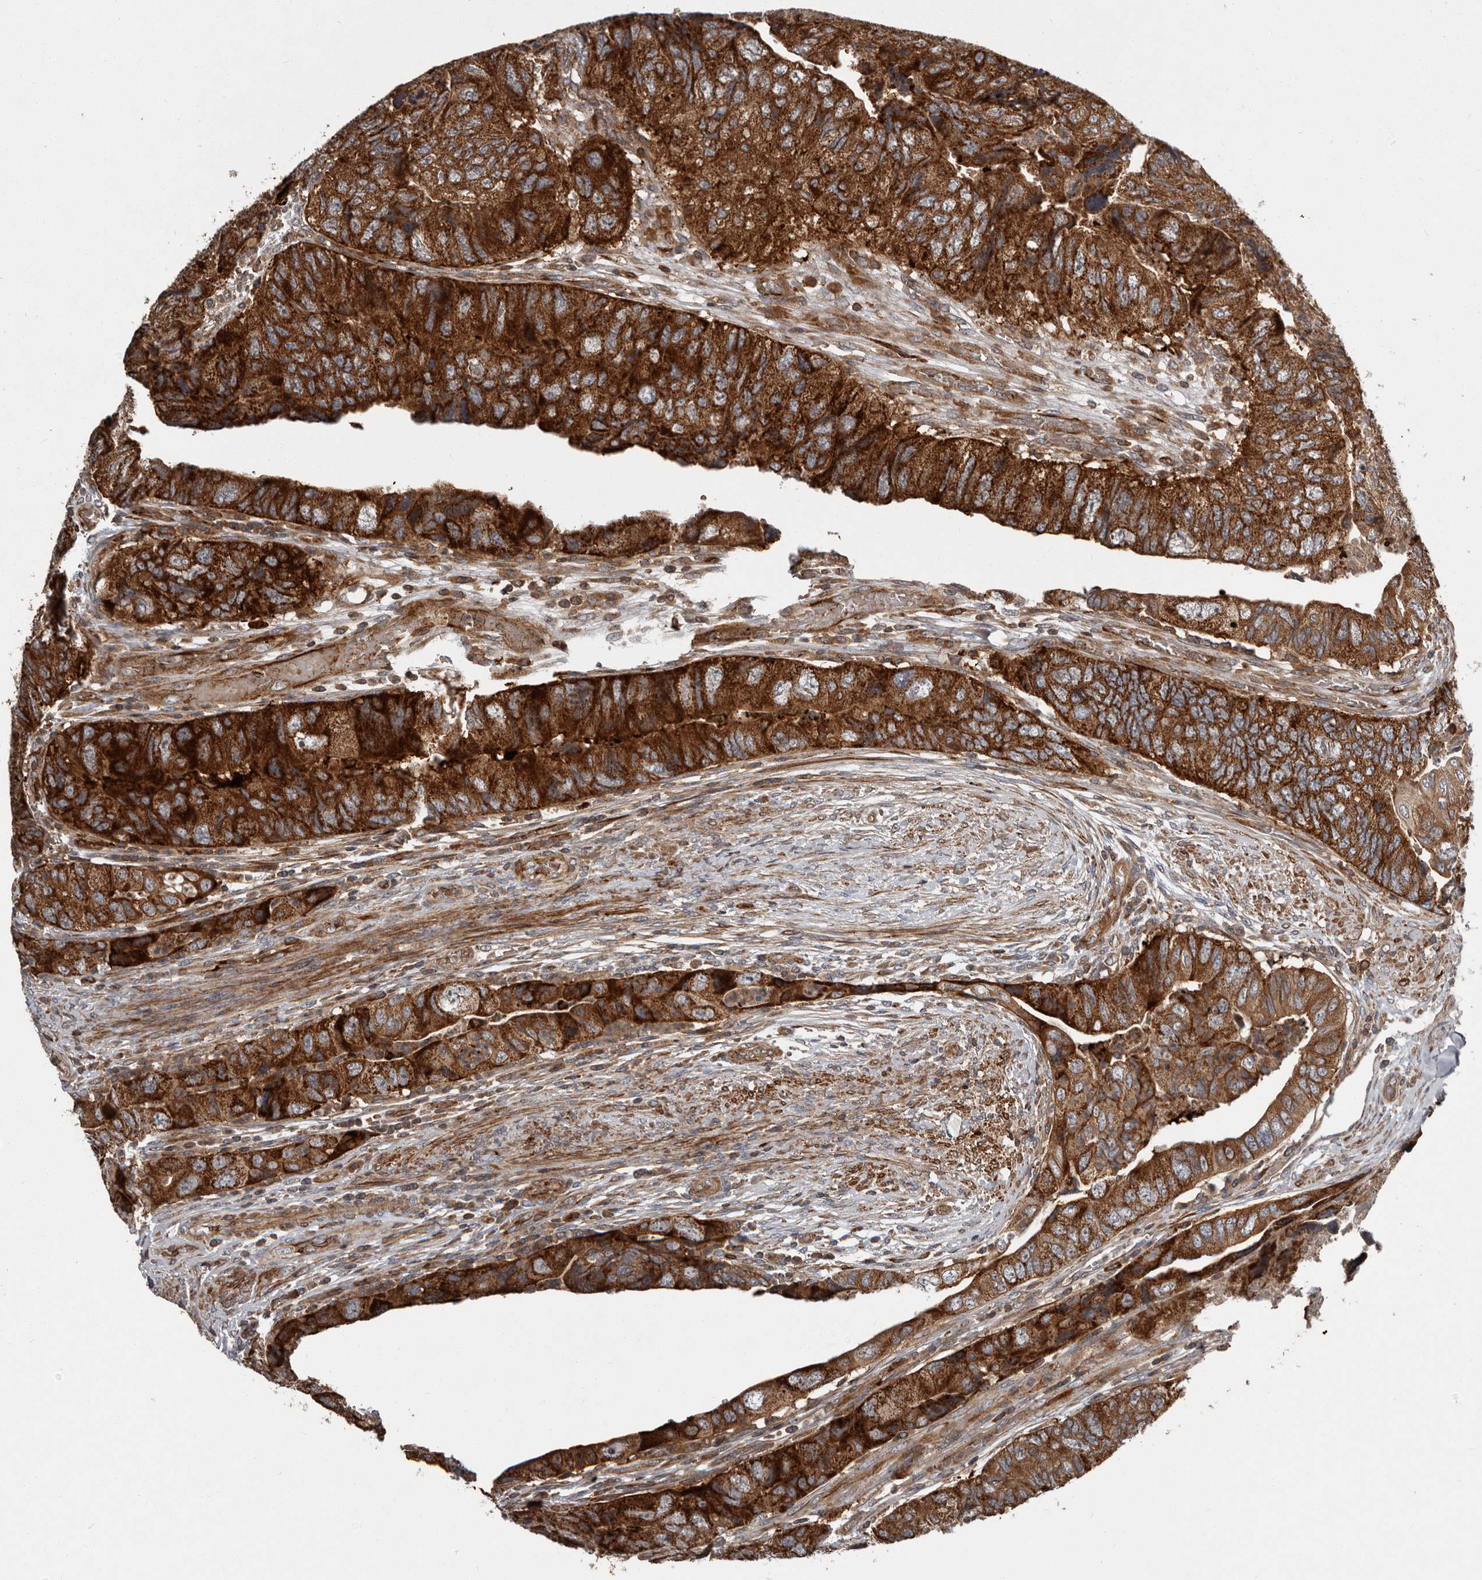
{"staining": {"intensity": "strong", "quantity": ">75%", "location": "cytoplasmic/membranous"}, "tissue": "colorectal cancer", "cell_type": "Tumor cells", "image_type": "cancer", "snomed": [{"axis": "morphology", "description": "Adenocarcinoma, NOS"}, {"axis": "topography", "description": "Rectum"}], "caption": "Colorectal cancer stained with a protein marker demonstrates strong staining in tumor cells.", "gene": "FBXO31", "patient": {"sex": "male", "age": 63}}